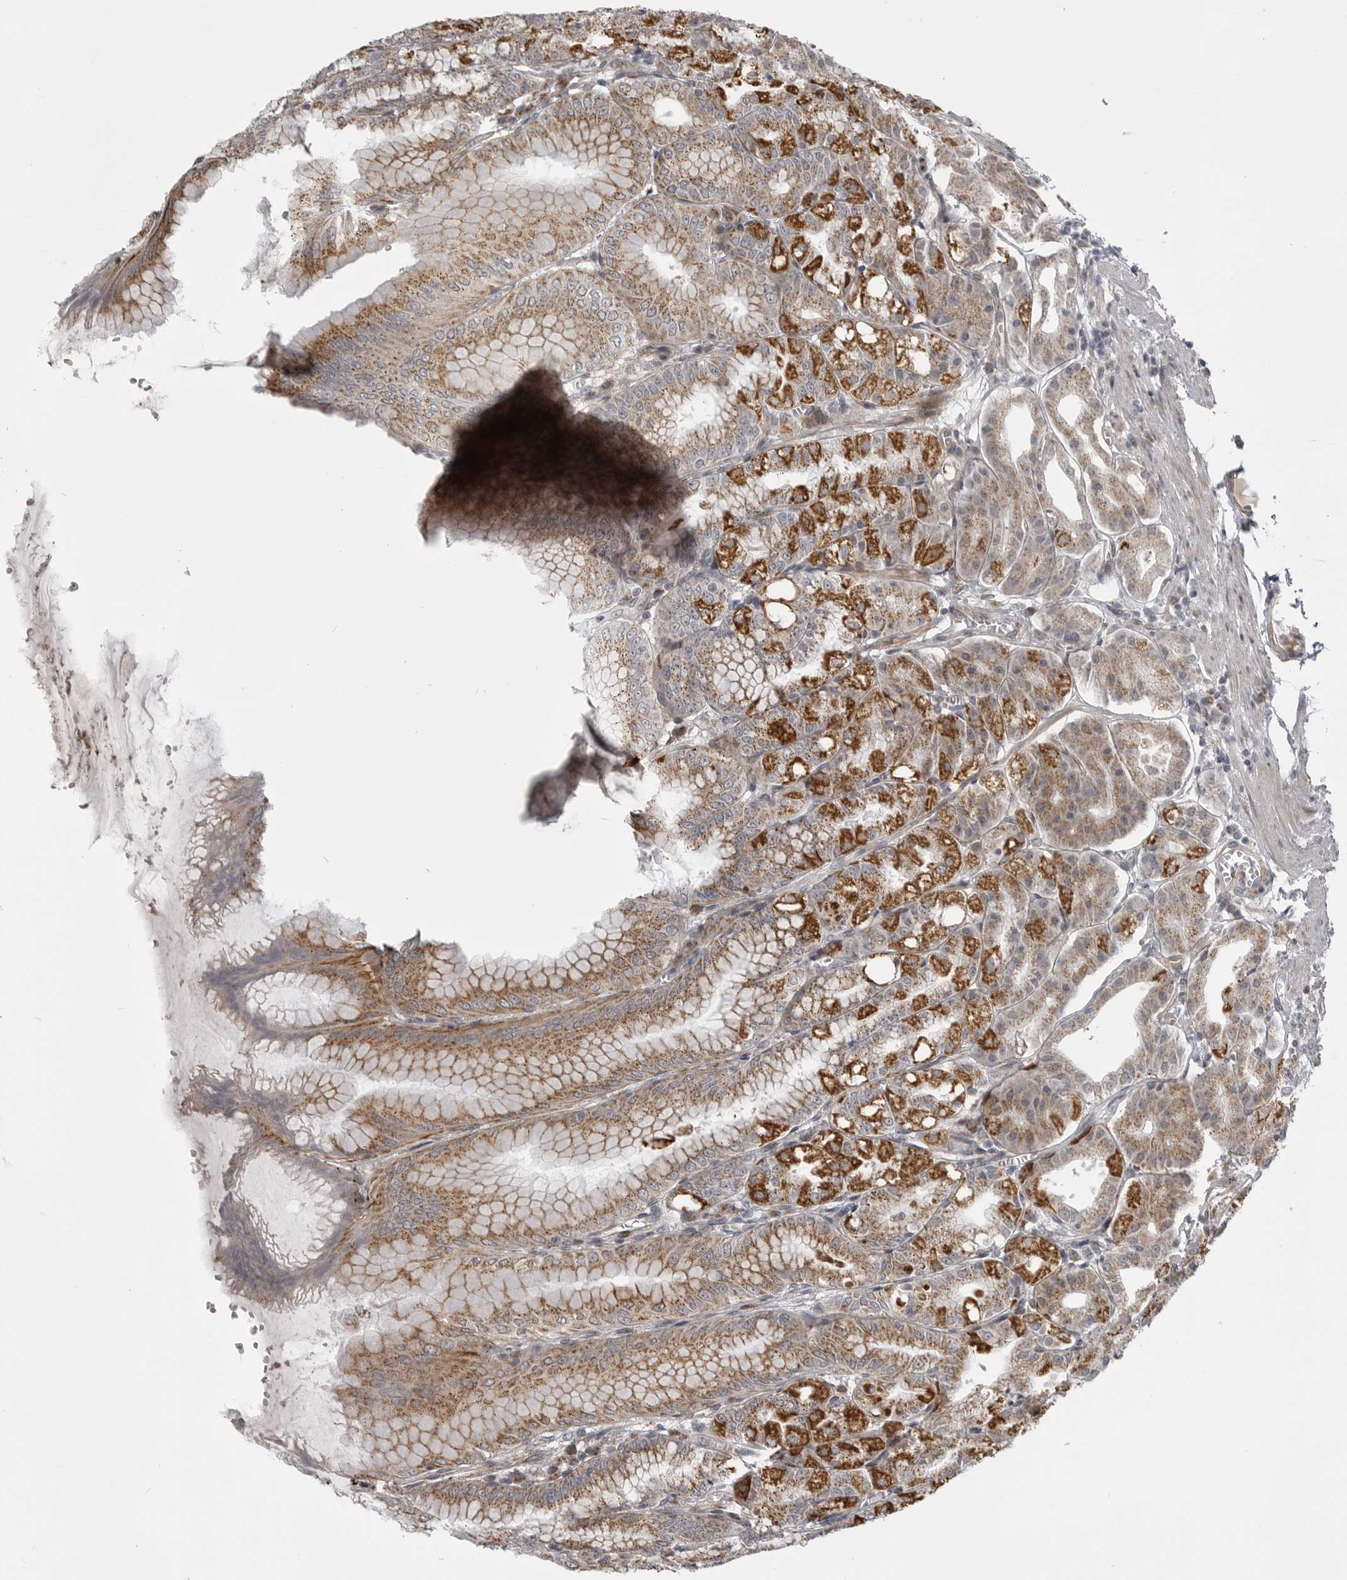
{"staining": {"intensity": "moderate", "quantity": ">75%", "location": "cytoplasmic/membranous"}, "tissue": "stomach", "cell_type": "Glandular cells", "image_type": "normal", "snomed": [{"axis": "morphology", "description": "Normal tissue, NOS"}, {"axis": "topography", "description": "Stomach, lower"}], "caption": "A medium amount of moderate cytoplasmic/membranous staining is seen in about >75% of glandular cells in benign stomach.", "gene": "TMPRSS11F", "patient": {"sex": "male", "age": 71}}